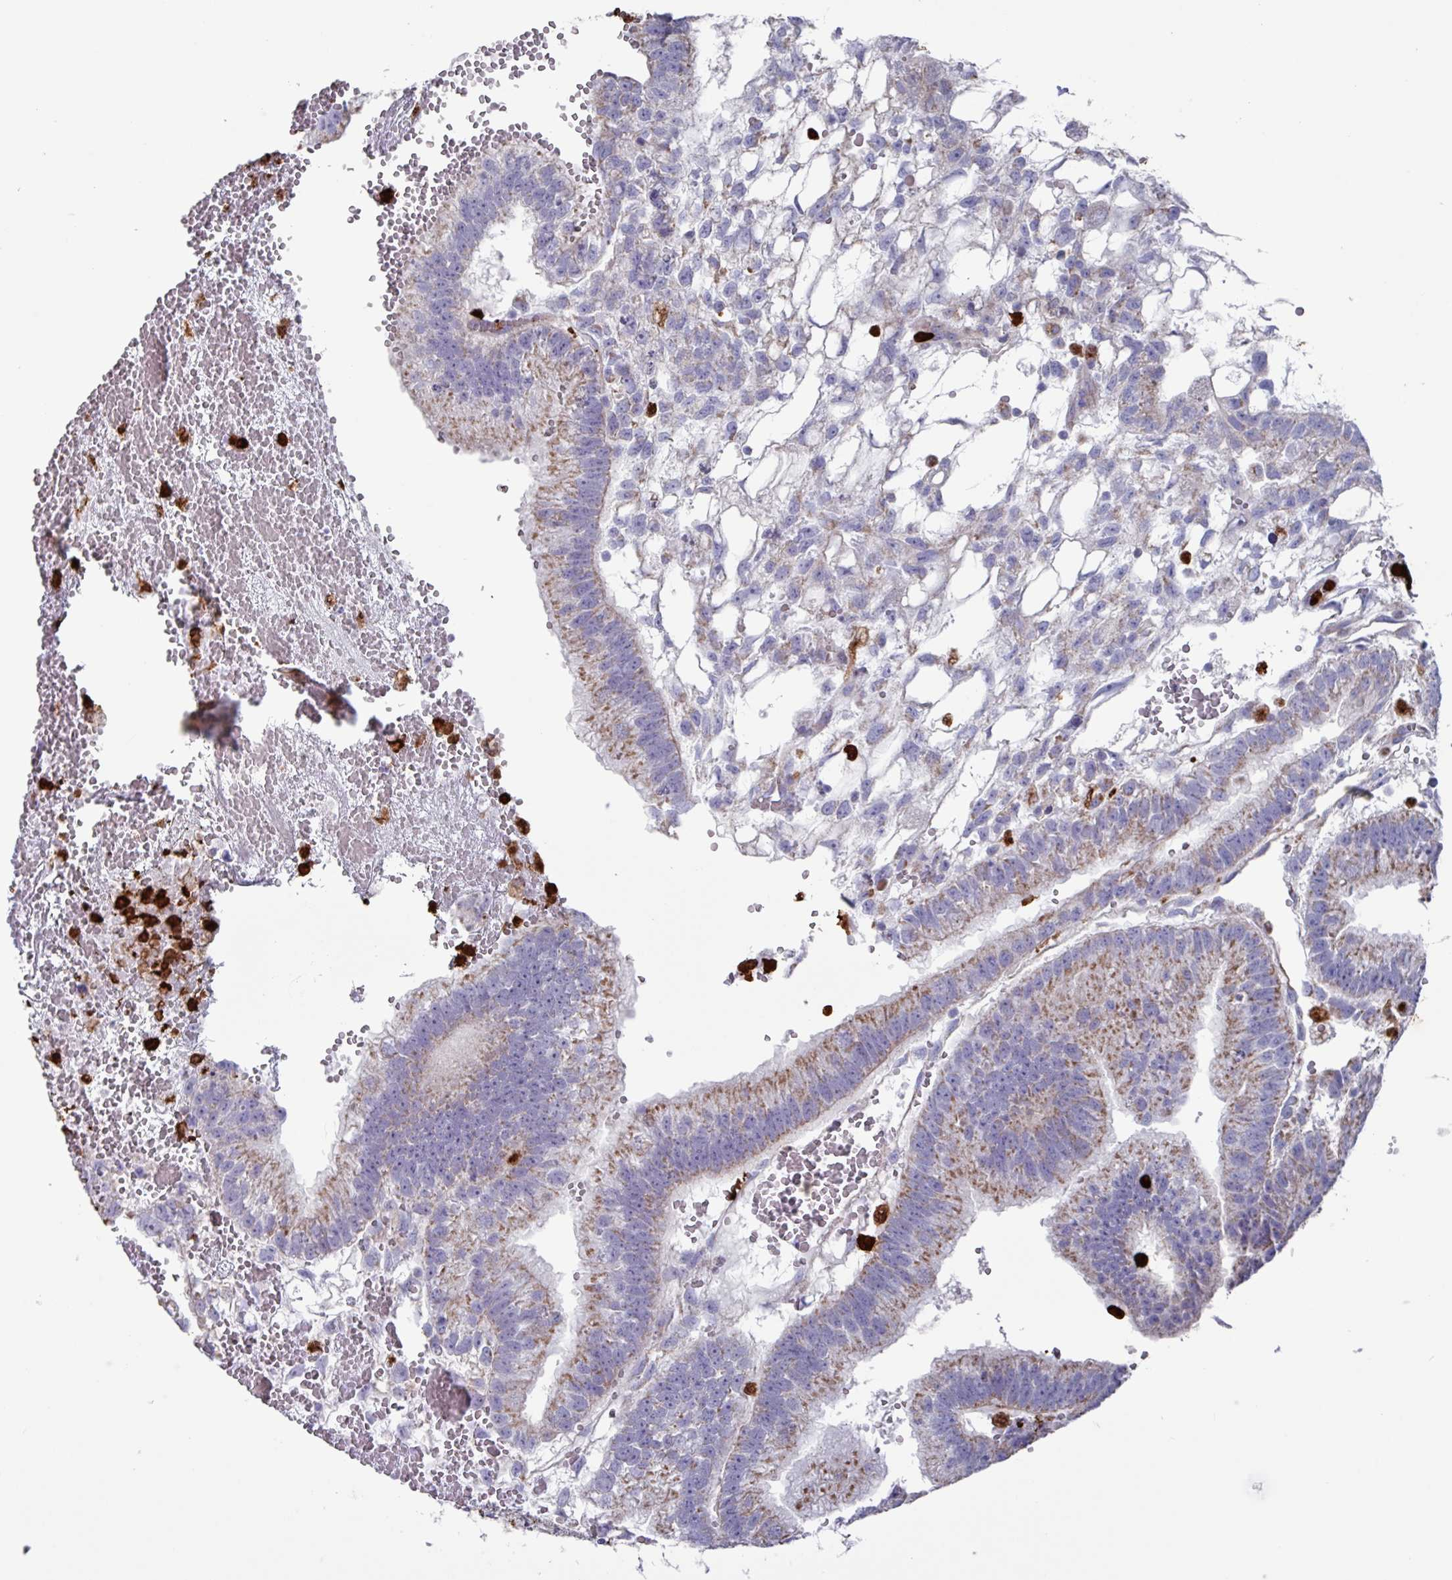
{"staining": {"intensity": "moderate", "quantity": ">75%", "location": "cytoplasmic/membranous"}, "tissue": "testis cancer", "cell_type": "Tumor cells", "image_type": "cancer", "snomed": [{"axis": "morphology", "description": "Normal tissue, NOS"}, {"axis": "morphology", "description": "Carcinoma, Embryonal, NOS"}, {"axis": "topography", "description": "Testis"}], "caption": "Immunohistochemical staining of human testis cancer (embryonal carcinoma) demonstrates medium levels of moderate cytoplasmic/membranous protein expression in approximately >75% of tumor cells.", "gene": "UQCC2", "patient": {"sex": "male", "age": 32}}